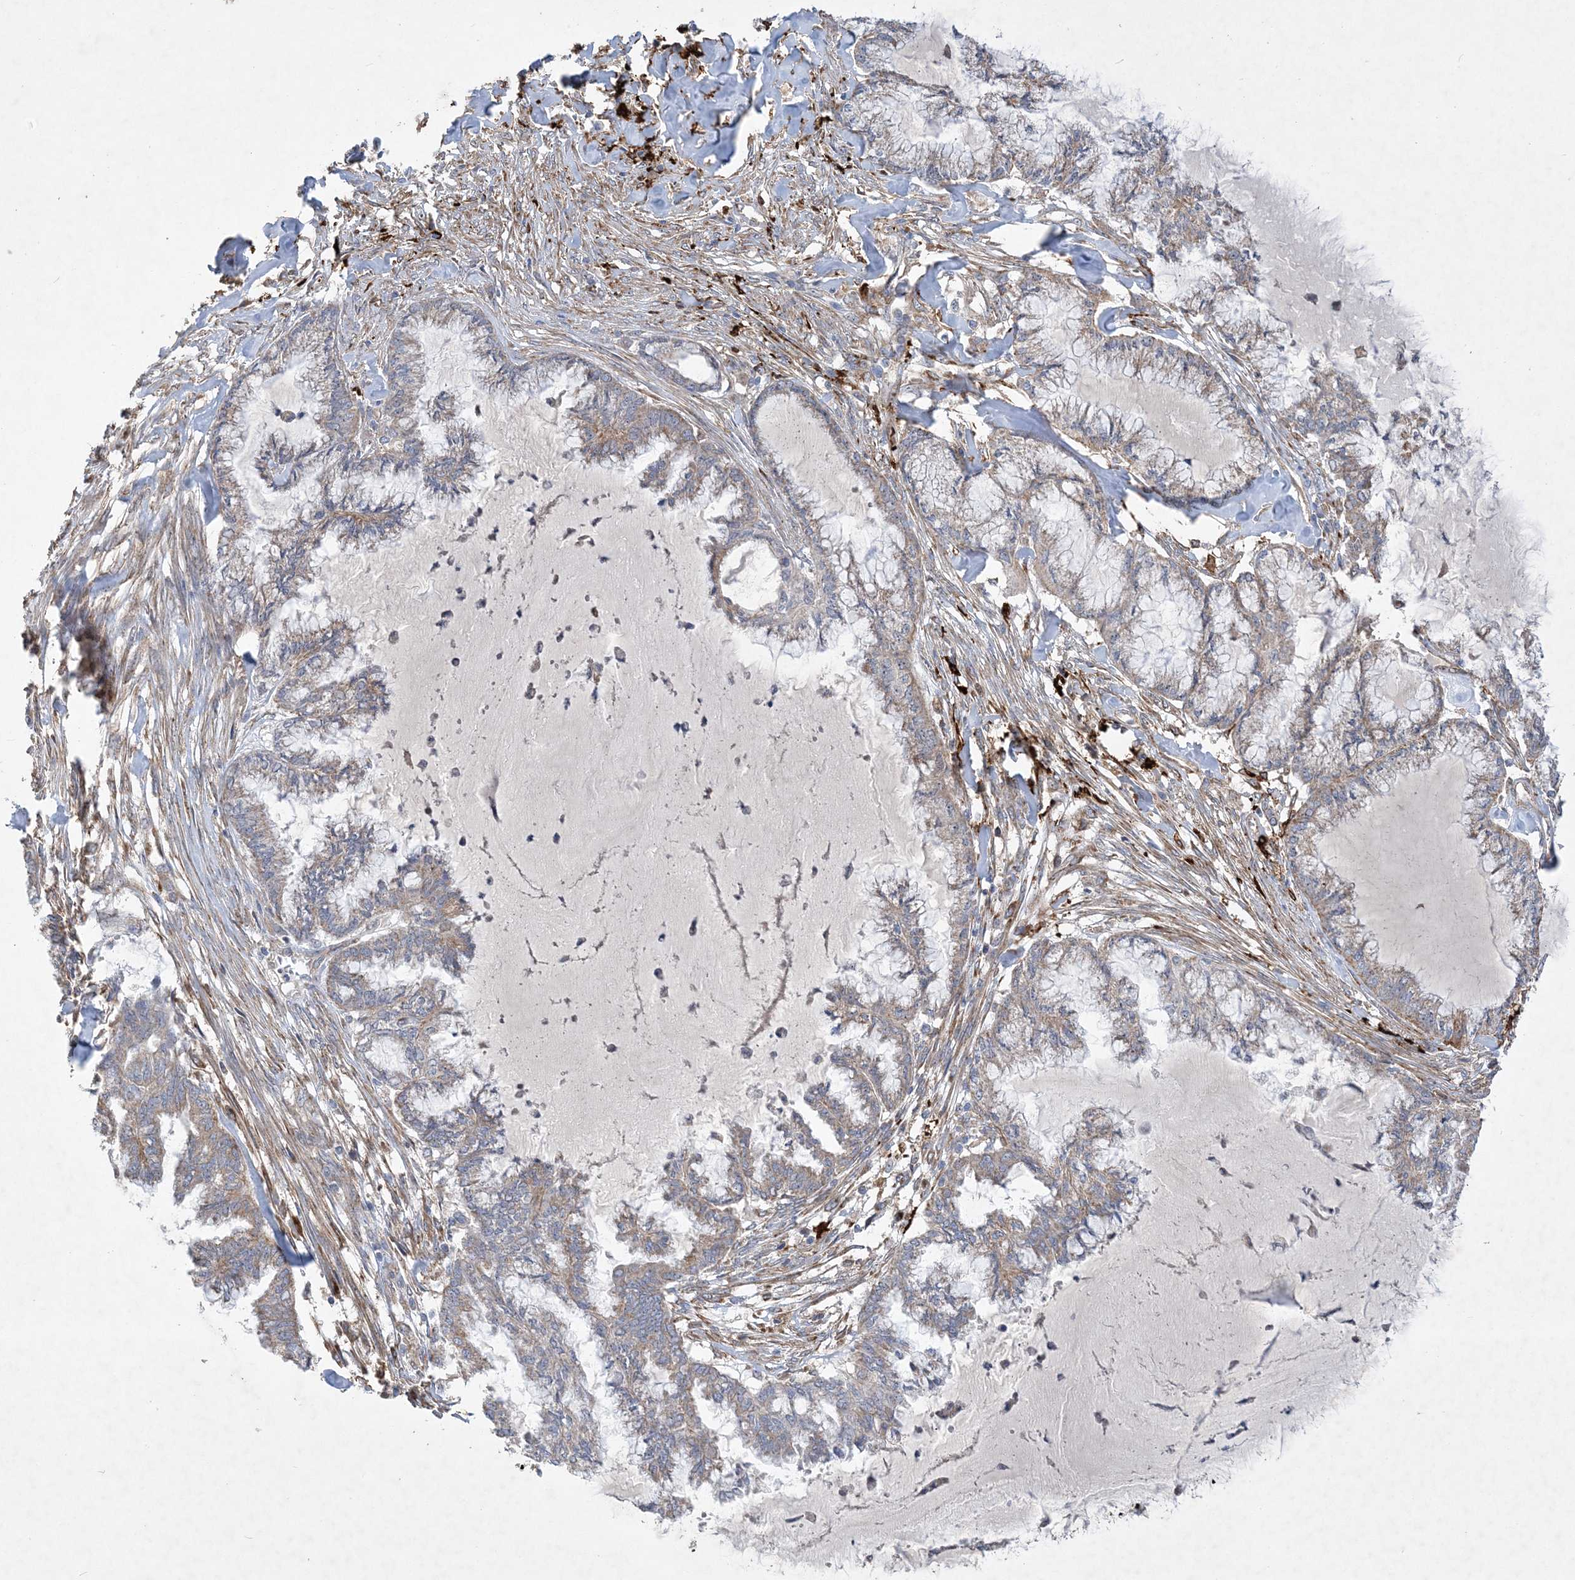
{"staining": {"intensity": "weak", "quantity": "25%-75%", "location": "cytoplasmic/membranous"}, "tissue": "endometrial cancer", "cell_type": "Tumor cells", "image_type": "cancer", "snomed": [{"axis": "morphology", "description": "Adenocarcinoma, NOS"}, {"axis": "topography", "description": "Endometrium"}], "caption": "Immunohistochemistry (IHC) photomicrograph of adenocarcinoma (endometrial) stained for a protein (brown), which exhibits low levels of weak cytoplasmic/membranous staining in approximately 25%-75% of tumor cells.", "gene": "FEZ2", "patient": {"sex": "female", "age": 86}}